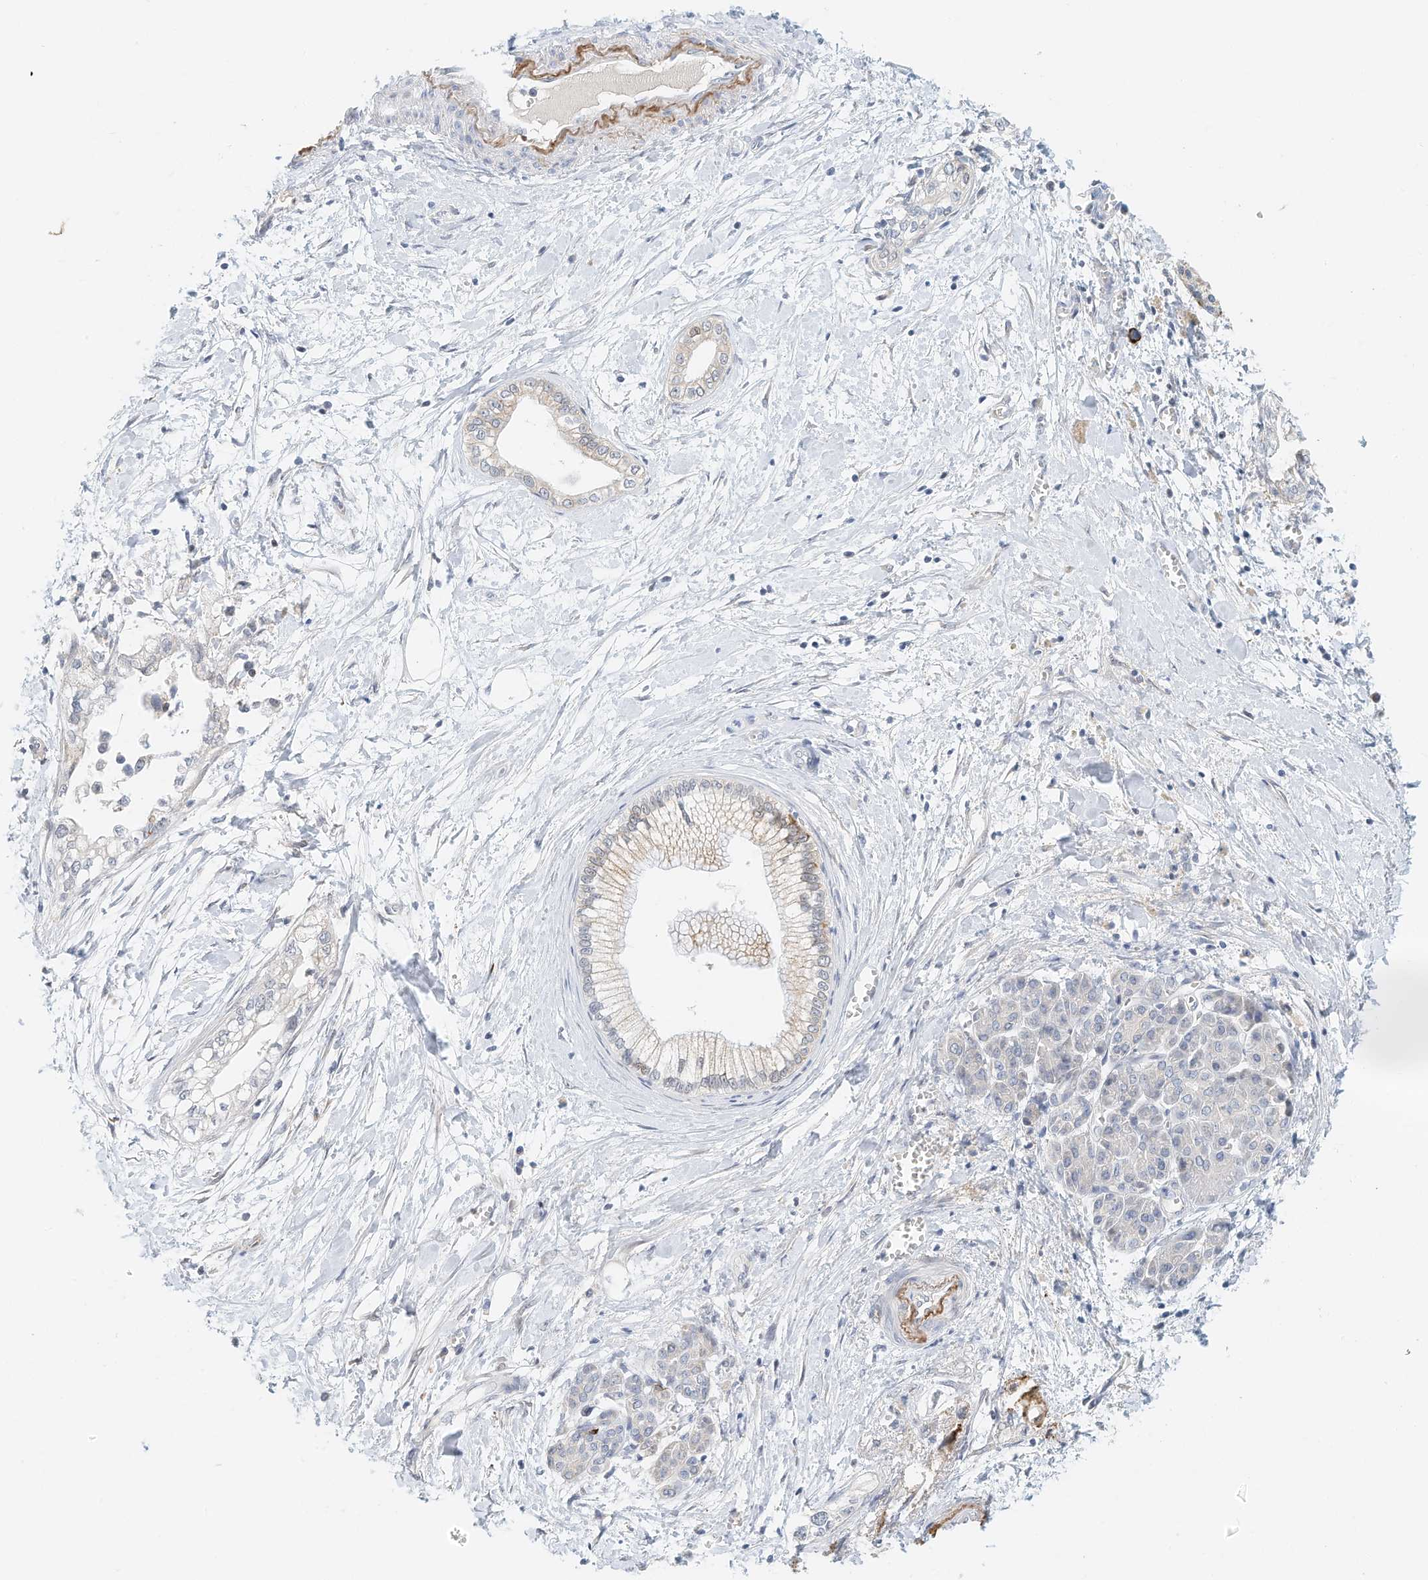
{"staining": {"intensity": "negative", "quantity": "none", "location": "none"}, "tissue": "pancreatic cancer", "cell_type": "Tumor cells", "image_type": "cancer", "snomed": [{"axis": "morphology", "description": "Adenocarcinoma, NOS"}, {"axis": "topography", "description": "Pancreas"}], "caption": "A photomicrograph of human pancreatic cancer (adenocarcinoma) is negative for staining in tumor cells.", "gene": "ARHGAP28", "patient": {"sex": "male", "age": 68}}